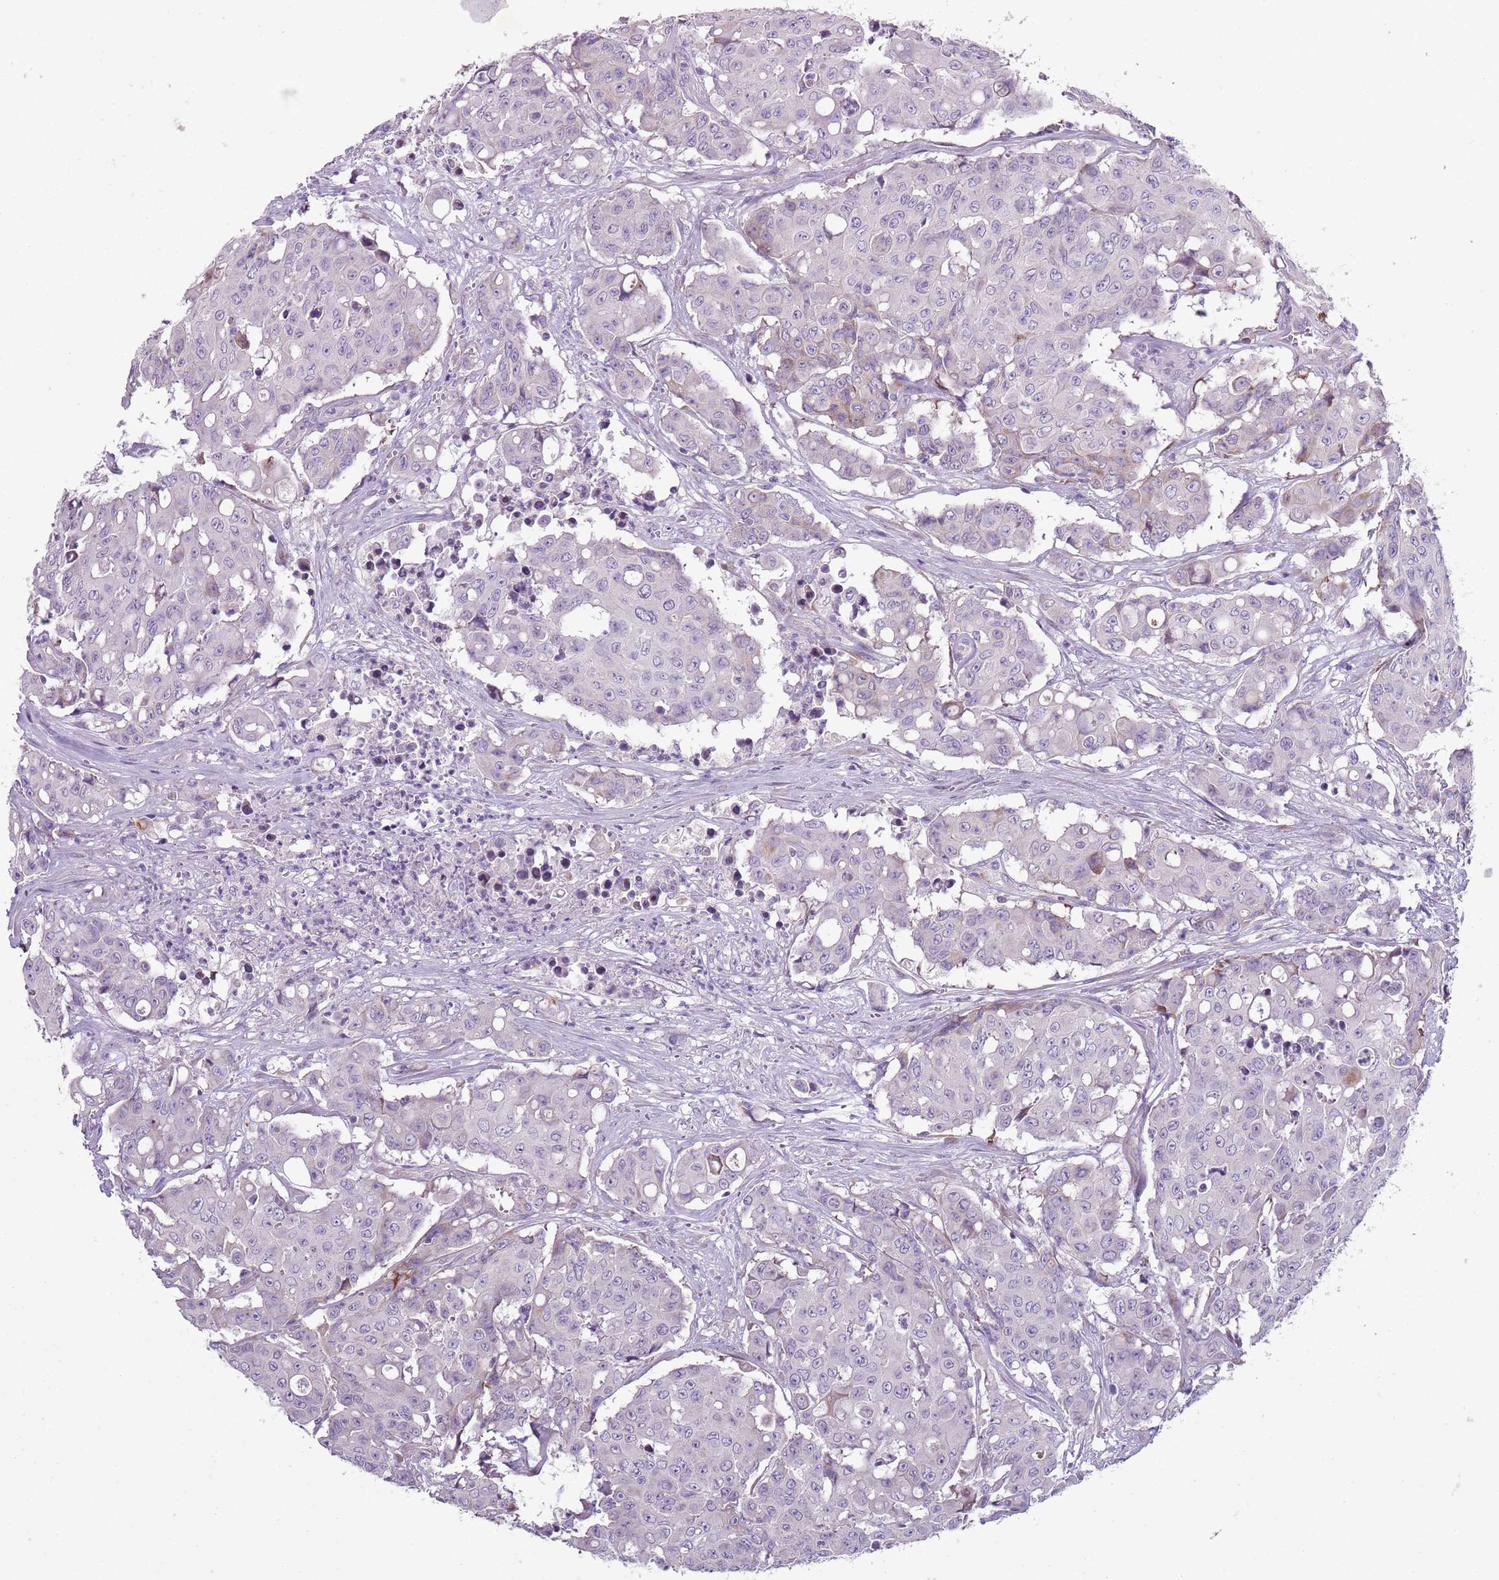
{"staining": {"intensity": "negative", "quantity": "none", "location": "none"}, "tissue": "colorectal cancer", "cell_type": "Tumor cells", "image_type": "cancer", "snomed": [{"axis": "morphology", "description": "Adenocarcinoma, NOS"}, {"axis": "topography", "description": "Colon"}], "caption": "Immunohistochemistry (IHC) image of neoplastic tissue: human adenocarcinoma (colorectal) stained with DAB reveals no significant protein positivity in tumor cells.", "gene": "ZNF583", "patient": {"sex": "male", "age": 51}}